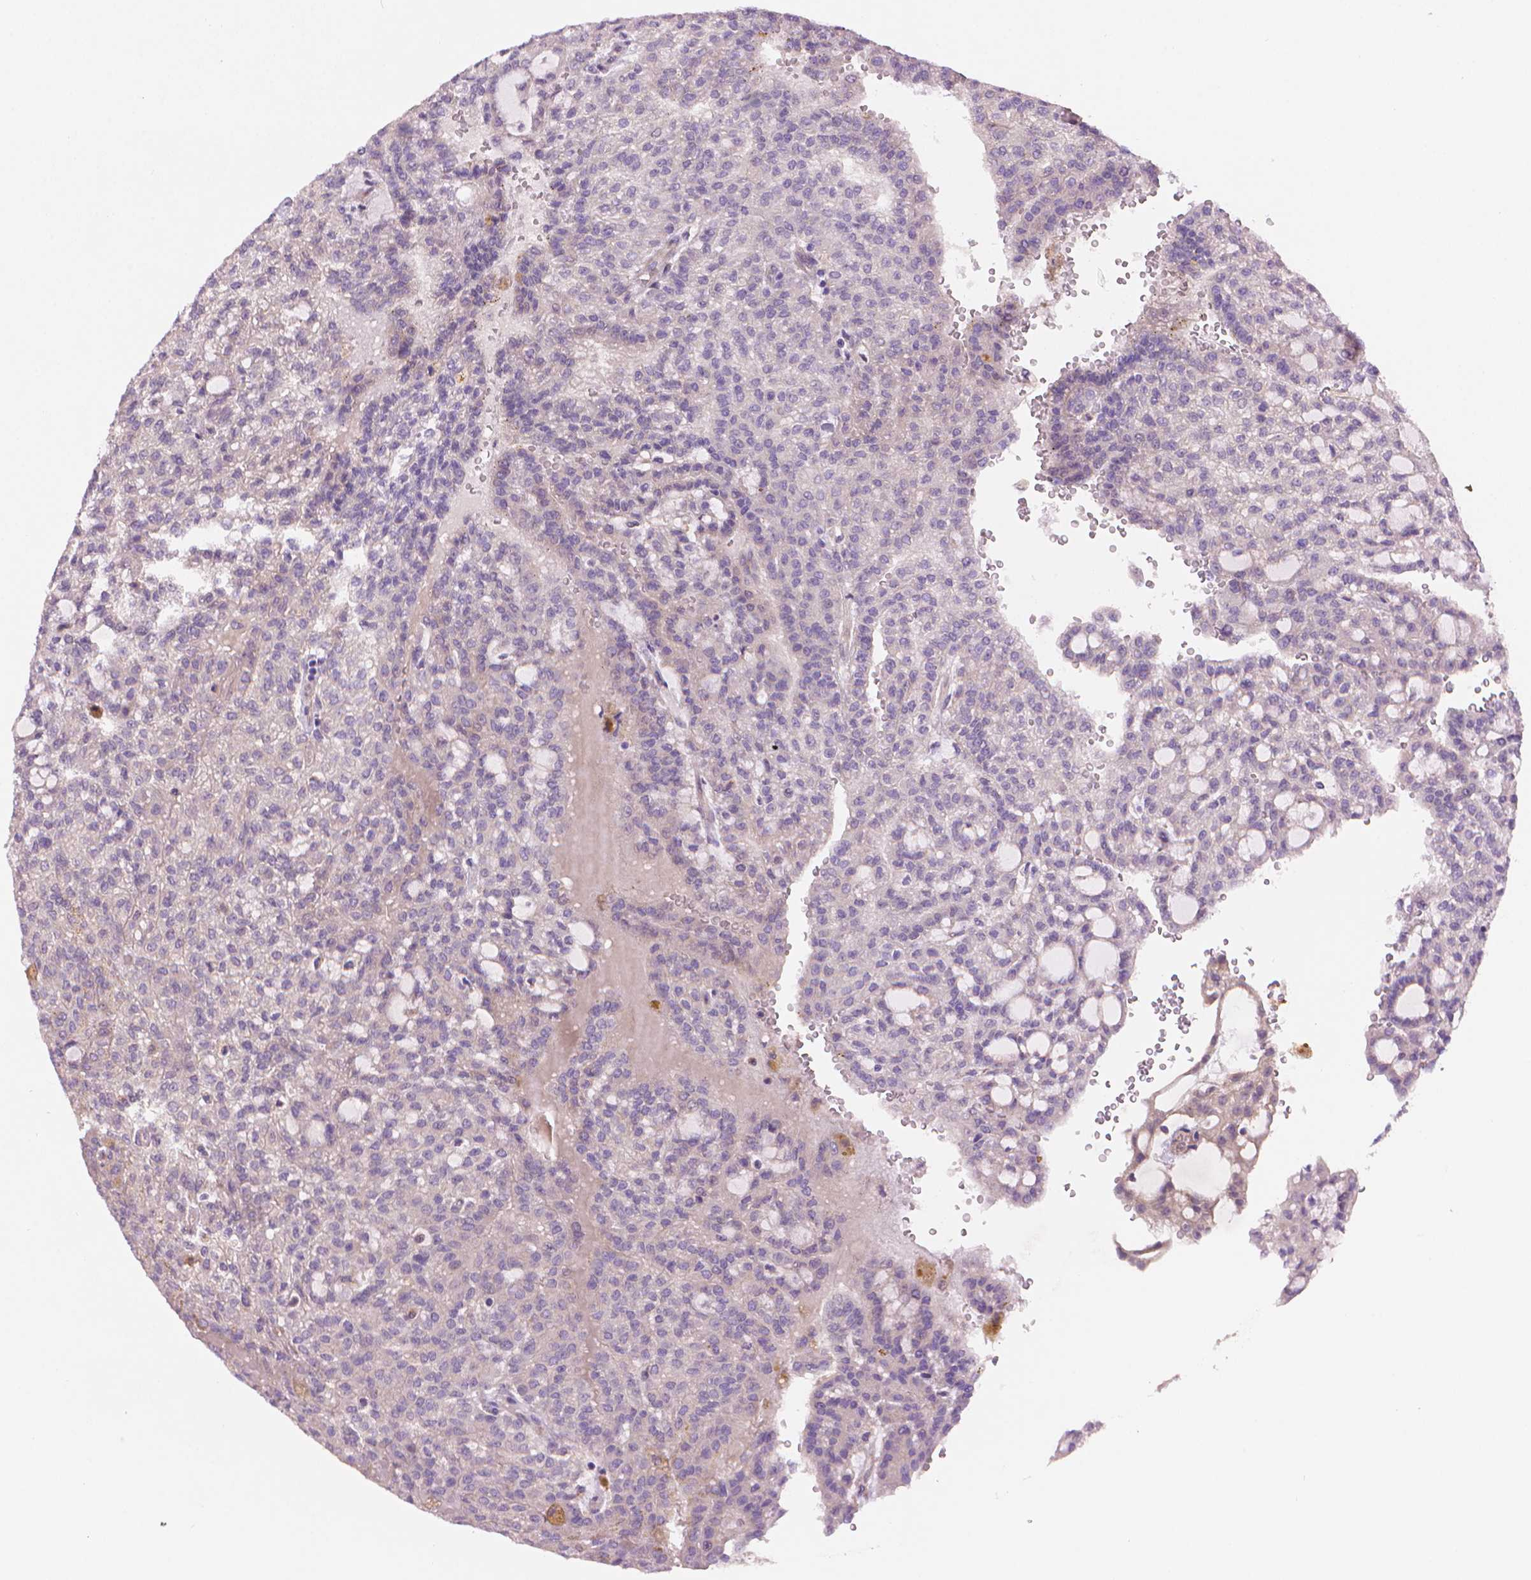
{"staining": {"intensity": "negative", "quantity": "none", "location": "none"}, "tissue": "renal cancer", "cell_type": "Tumor cells", "image_type": "cancer", "snomed": [{"axis": "morphology", "description": "Adenocarcinoma, NOS"}, {"axis": "topography", "description": "Kidney"}], "caption": "Immunohistochemistry (IHC) image of human renal cancer (adenocarcinoma) stained for a protein (brown), which displays no staining in tumor cells.", "gene": "AMMECR1", "patient": {"sex": "male", "age": 63}}